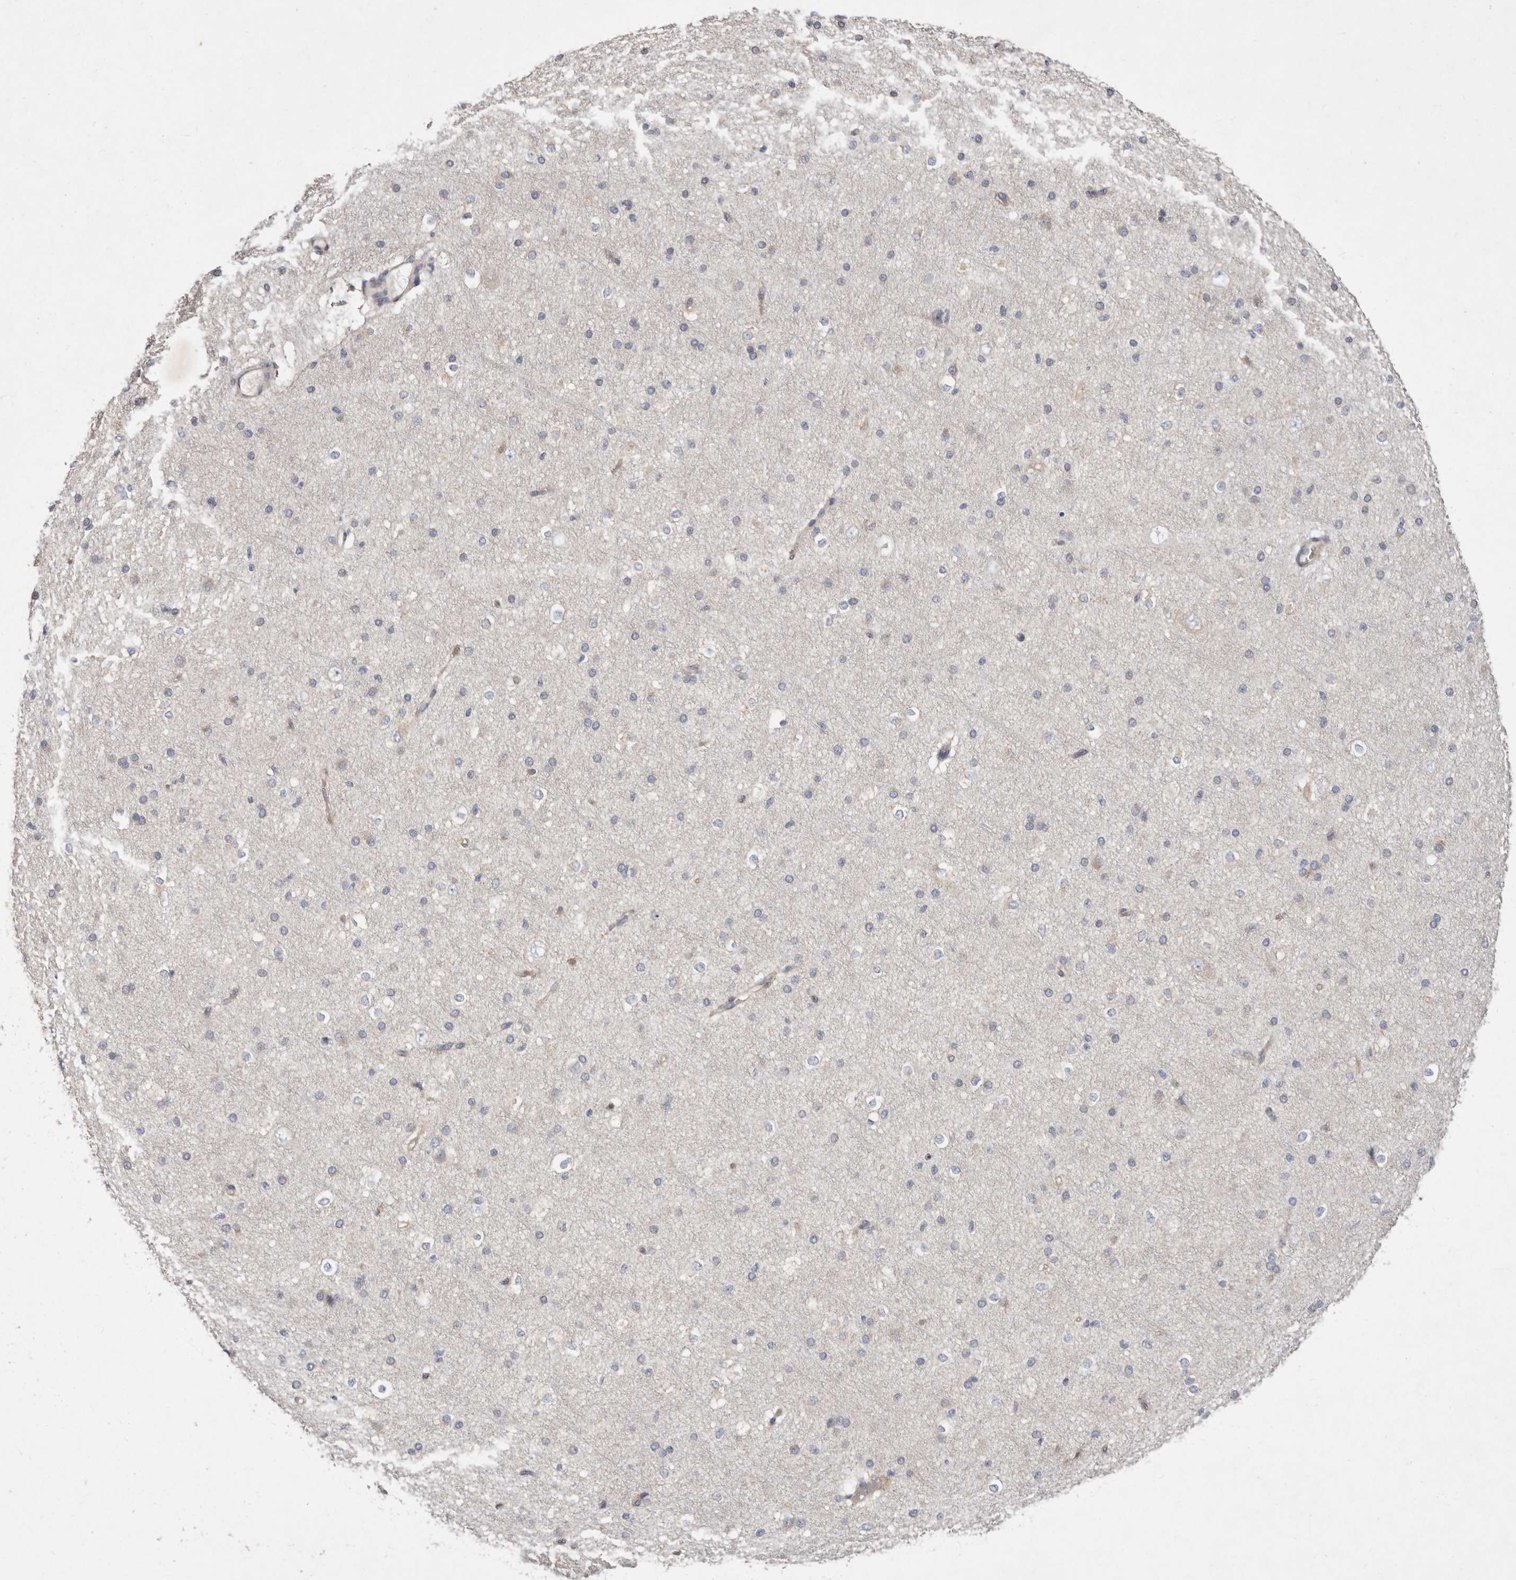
{"staining": {"intensity": "weak", "quantity": ">75%", "location": "cytoplasmic/membranous"}, "tissue": "cerebral cortex", "cell_type": "Endothelial cells", "image_type": "normal", "snomed": [{"axis": "morphology", "description": "Normal tissue, NOS"}, {"axis": "morphology", "description": "Developmental malformation"}, {"axis": "topography", "description": "Cerebral cortex"}], "caption": "Normal cerebral cortex was stained to show a protein in brown. There is low levels of weak cytoplasmic/membranous staining in about >75% of endothelial cells. Using DAB (3,3'-diaminobenzidine) (brown) and hematoxylin (blue) stains, captured at high magnification using brightfield microscopy.", "gene": "SLC25A20", "patient": {"sex": "female", "age": 30}}